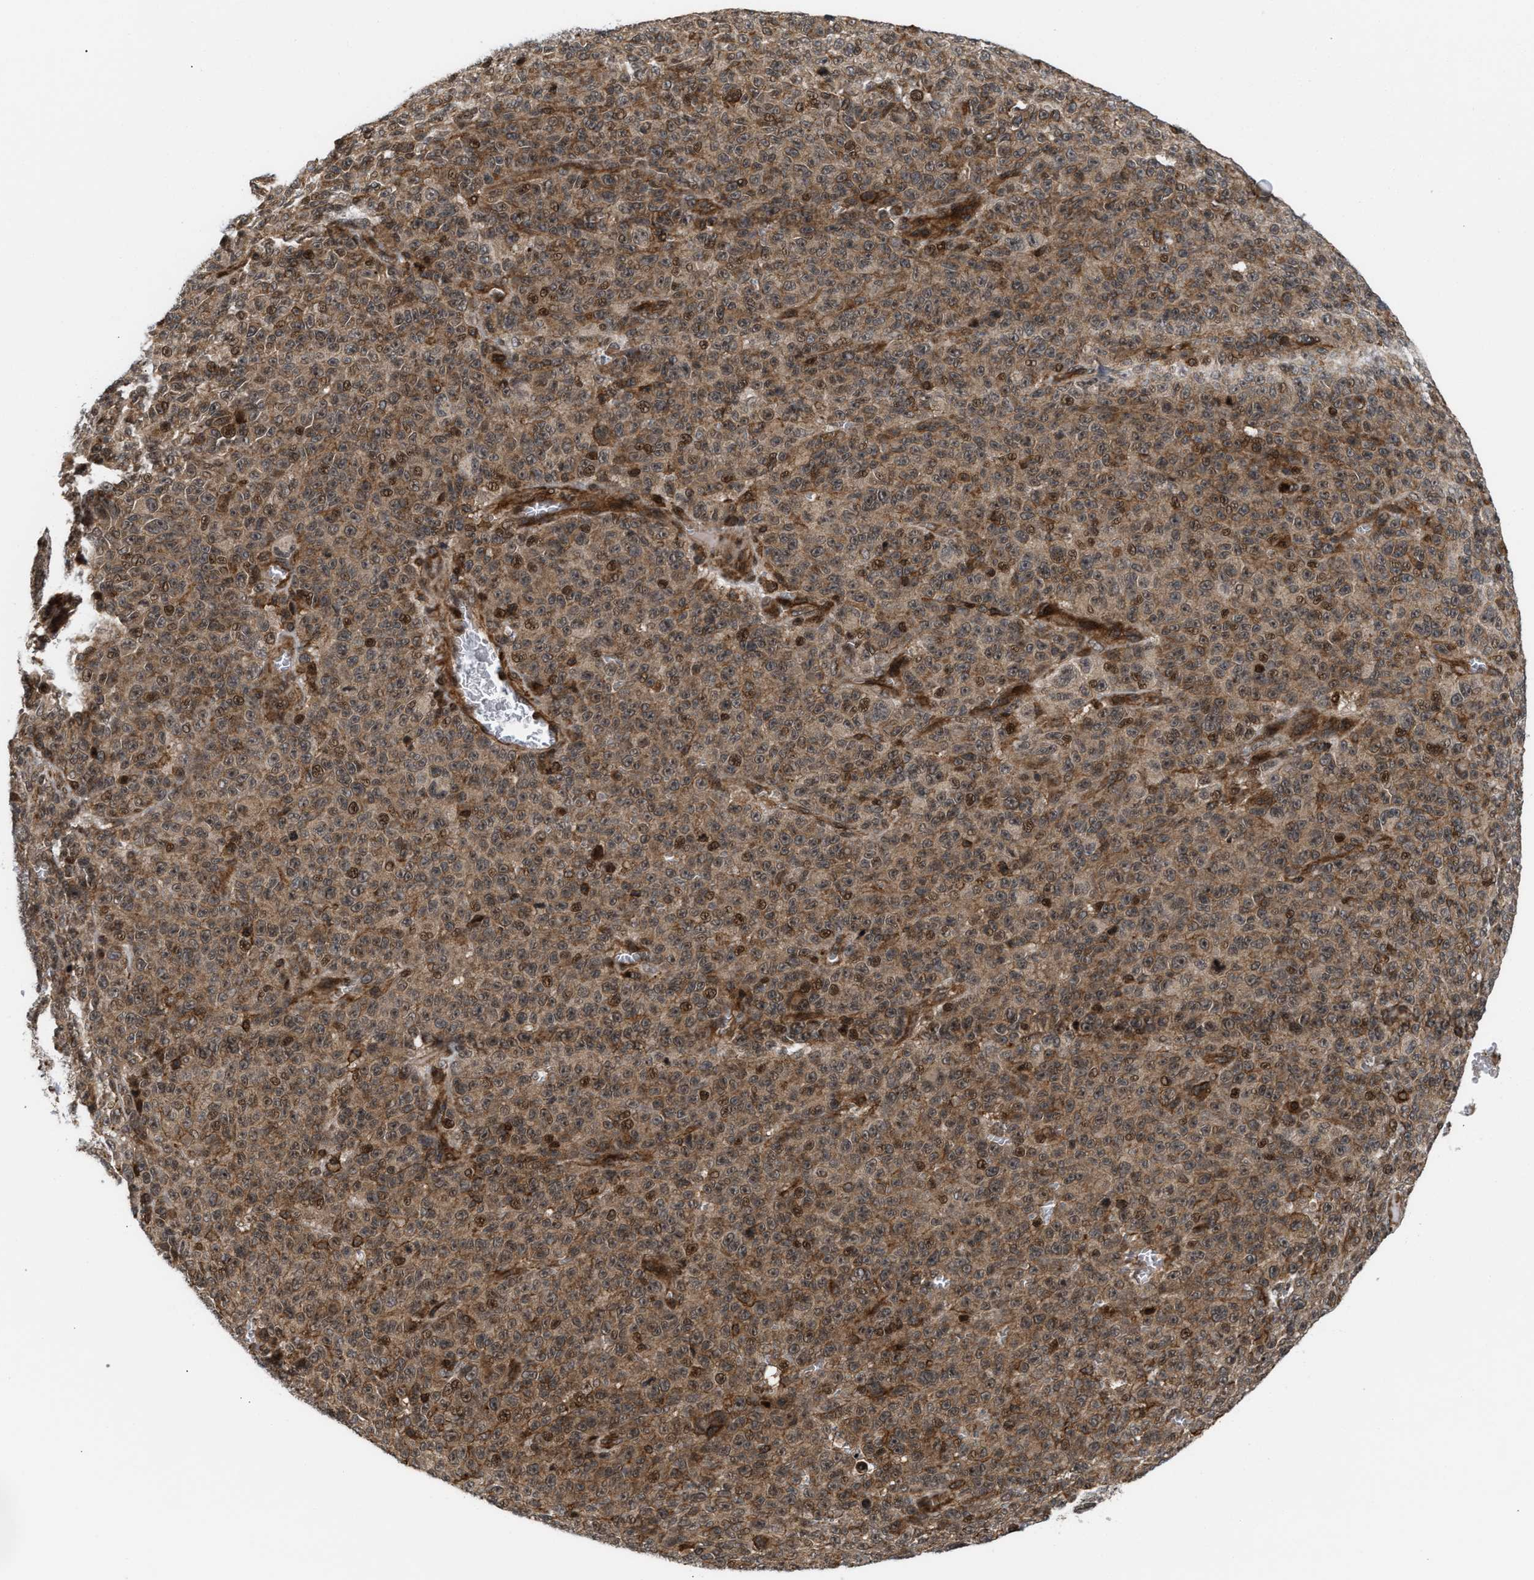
{"staining": {"intensity": "moderate", "quantity": ">75%", "location": "cytoplasmic/membranous,nuclear"}, "tissue": "melanoma", "cell_type": "Tumor cells", "image_type": "cancer", "snomed": [{"axis": "morphology", "description": "Malignant melanoma, NOS"}, {"axis": "topography", "description": "Skin"}], "caption": "Melanoma tissue demonstrates moderate cytoplasmic/membranous and nuclear expression in approximately >75% of tumor cells, visualized by immunohistochemistry. (brown staining indicates protein expression, while blue staining denotes nuclei).", "gene": "STAU2", "patient": {"sex": "female", "age": 82}}